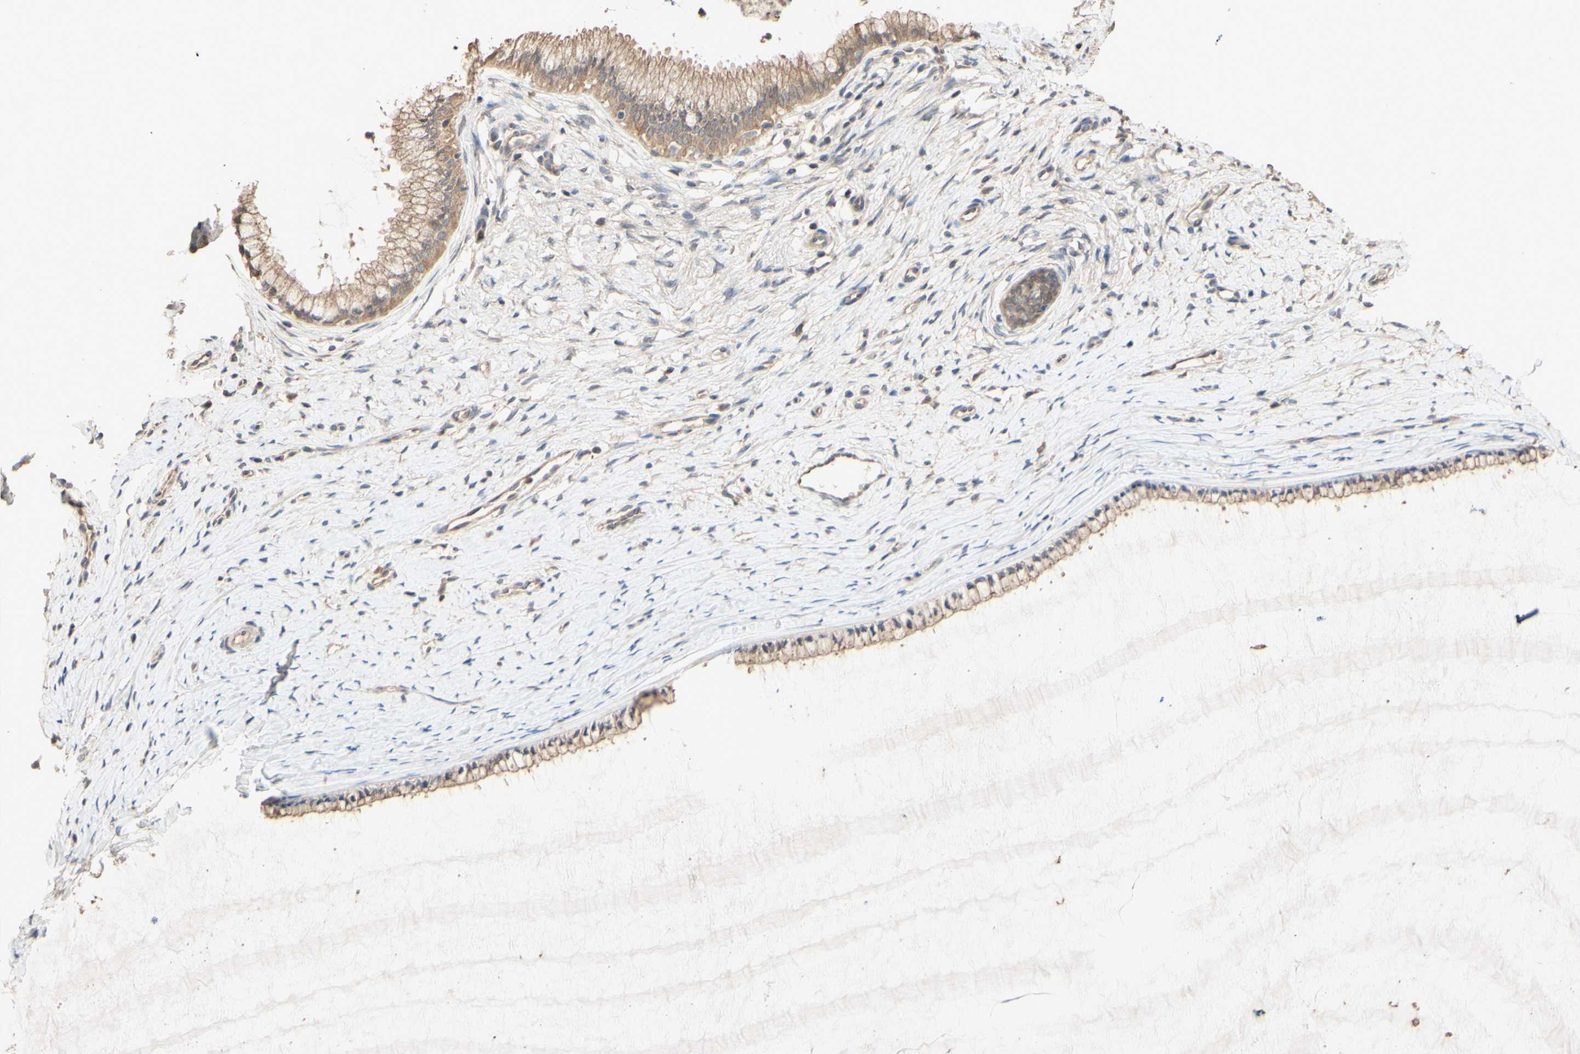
{"staining": {"intensity": "moderate", "quantity": ">75%", "location": "cytoplasmic/membranous"}, "tissue": "cervix", "cell_type": "Glandular cells", "image_type": "normal", "snomed": [{"axis": "morphology", "description": "Normal tissue, NOS"}, {"axis": "topography", "description": "Cervix"}], "caption": "Immunohistochemistry (IHC) photomicrograph of unremarkable human cervix stained for a protein (brown), which displays medium levels of moderate cytoplasmic/membranous positivity in about >75% of glandular cells.", "gene": "SMIM19", "patient": {"sex": "female", "age": 39}}